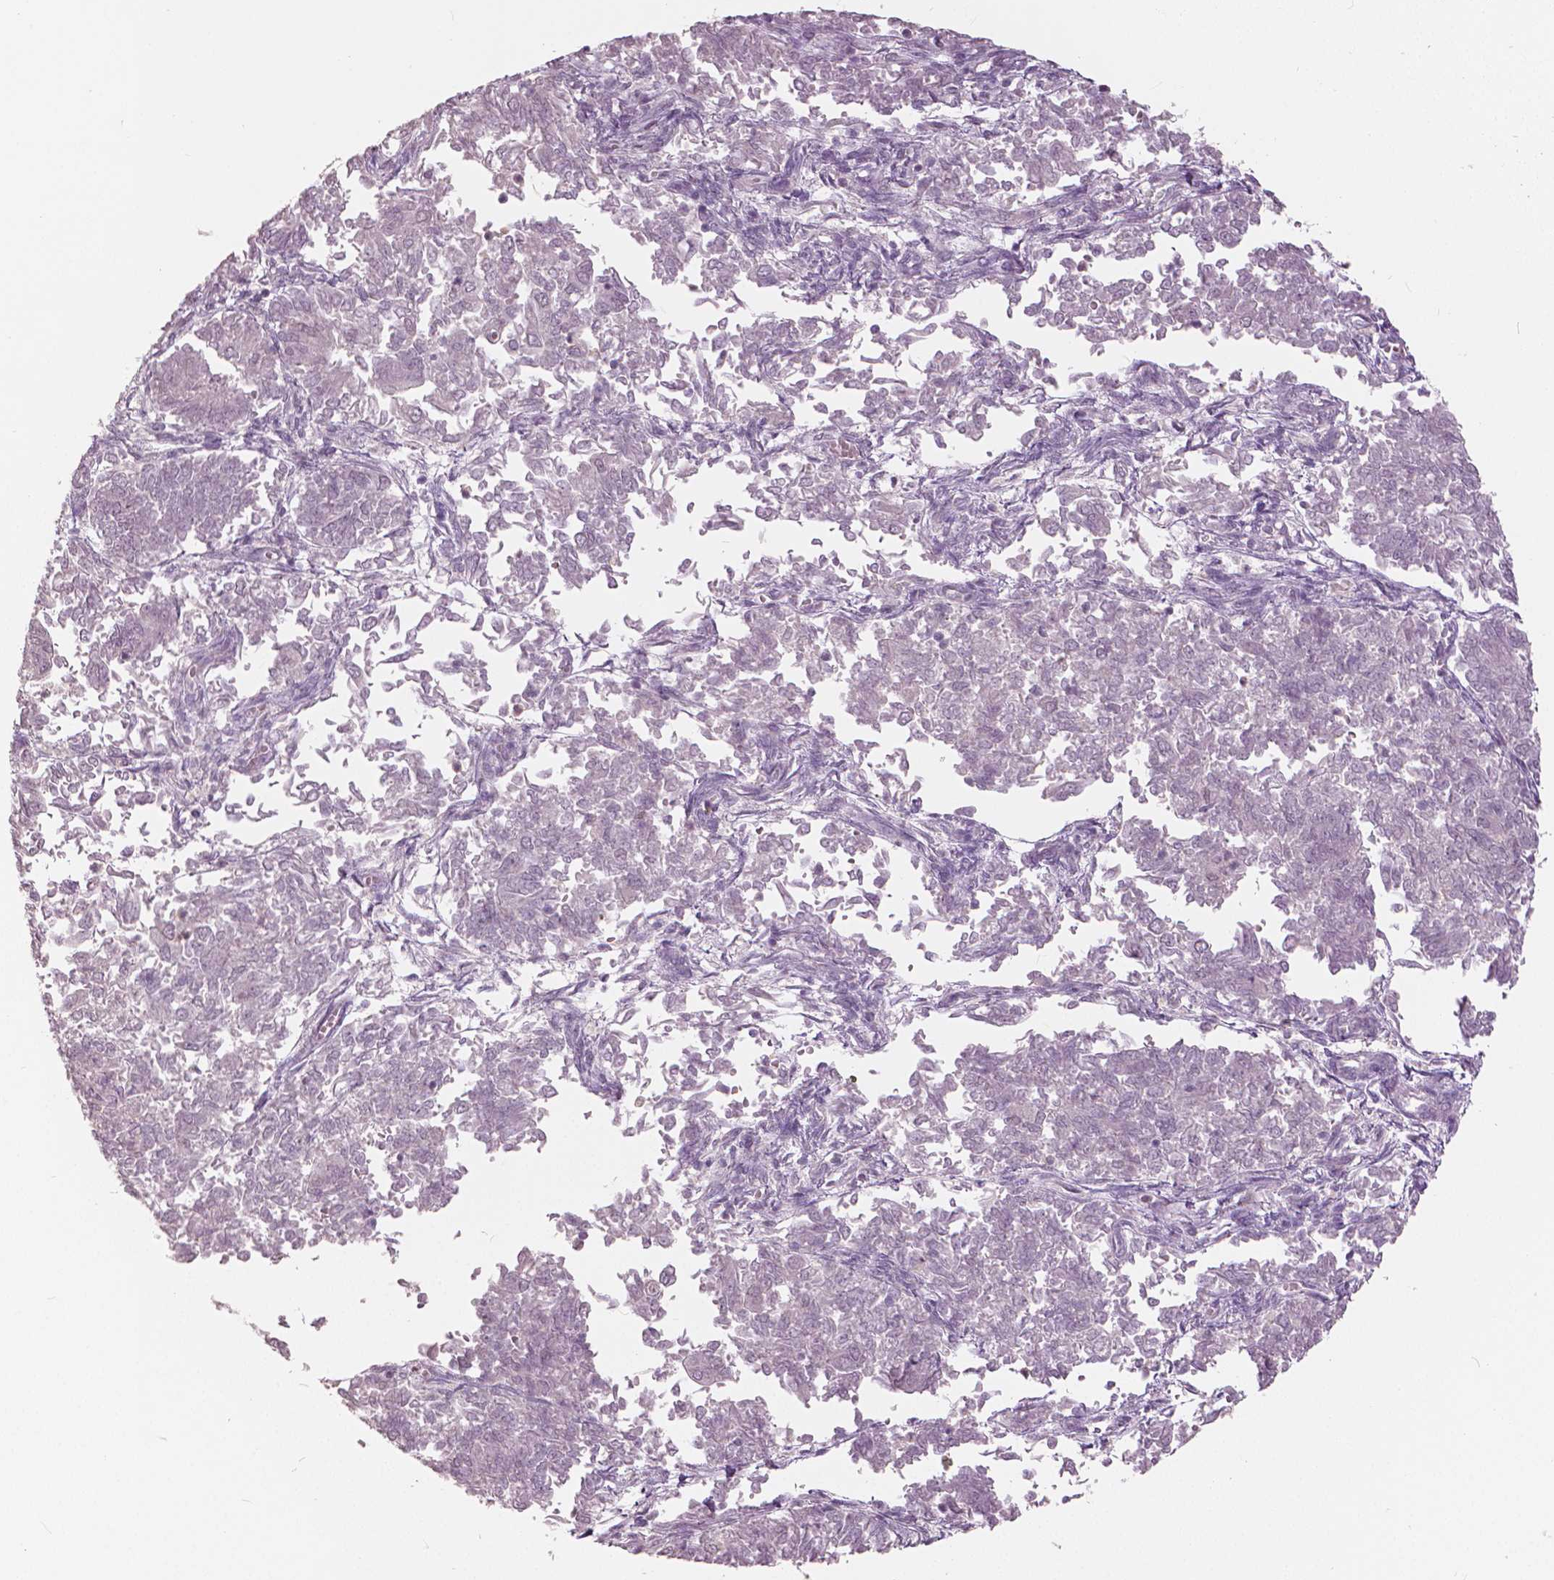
{"staining": {"intensity": "negative", "quantity": "none", "location": "none"}, "tissue": "endometrial cancer", "cell_type": "Tumor cells", "image_type": "cancer", "snomed": [{"axis": "morphology", "description": "Adenocarcinoma, NOS"}, {"axis": "topography", "description": "Endometrium"}], "caption": "This image is of endometrial cancer stained with IHC to label a protein in brown with the nuclei are counter-stained blue. There is no expression in tumor cells.", "gene": "NANOG", "patient": {"sex": "female", "age": 65}}